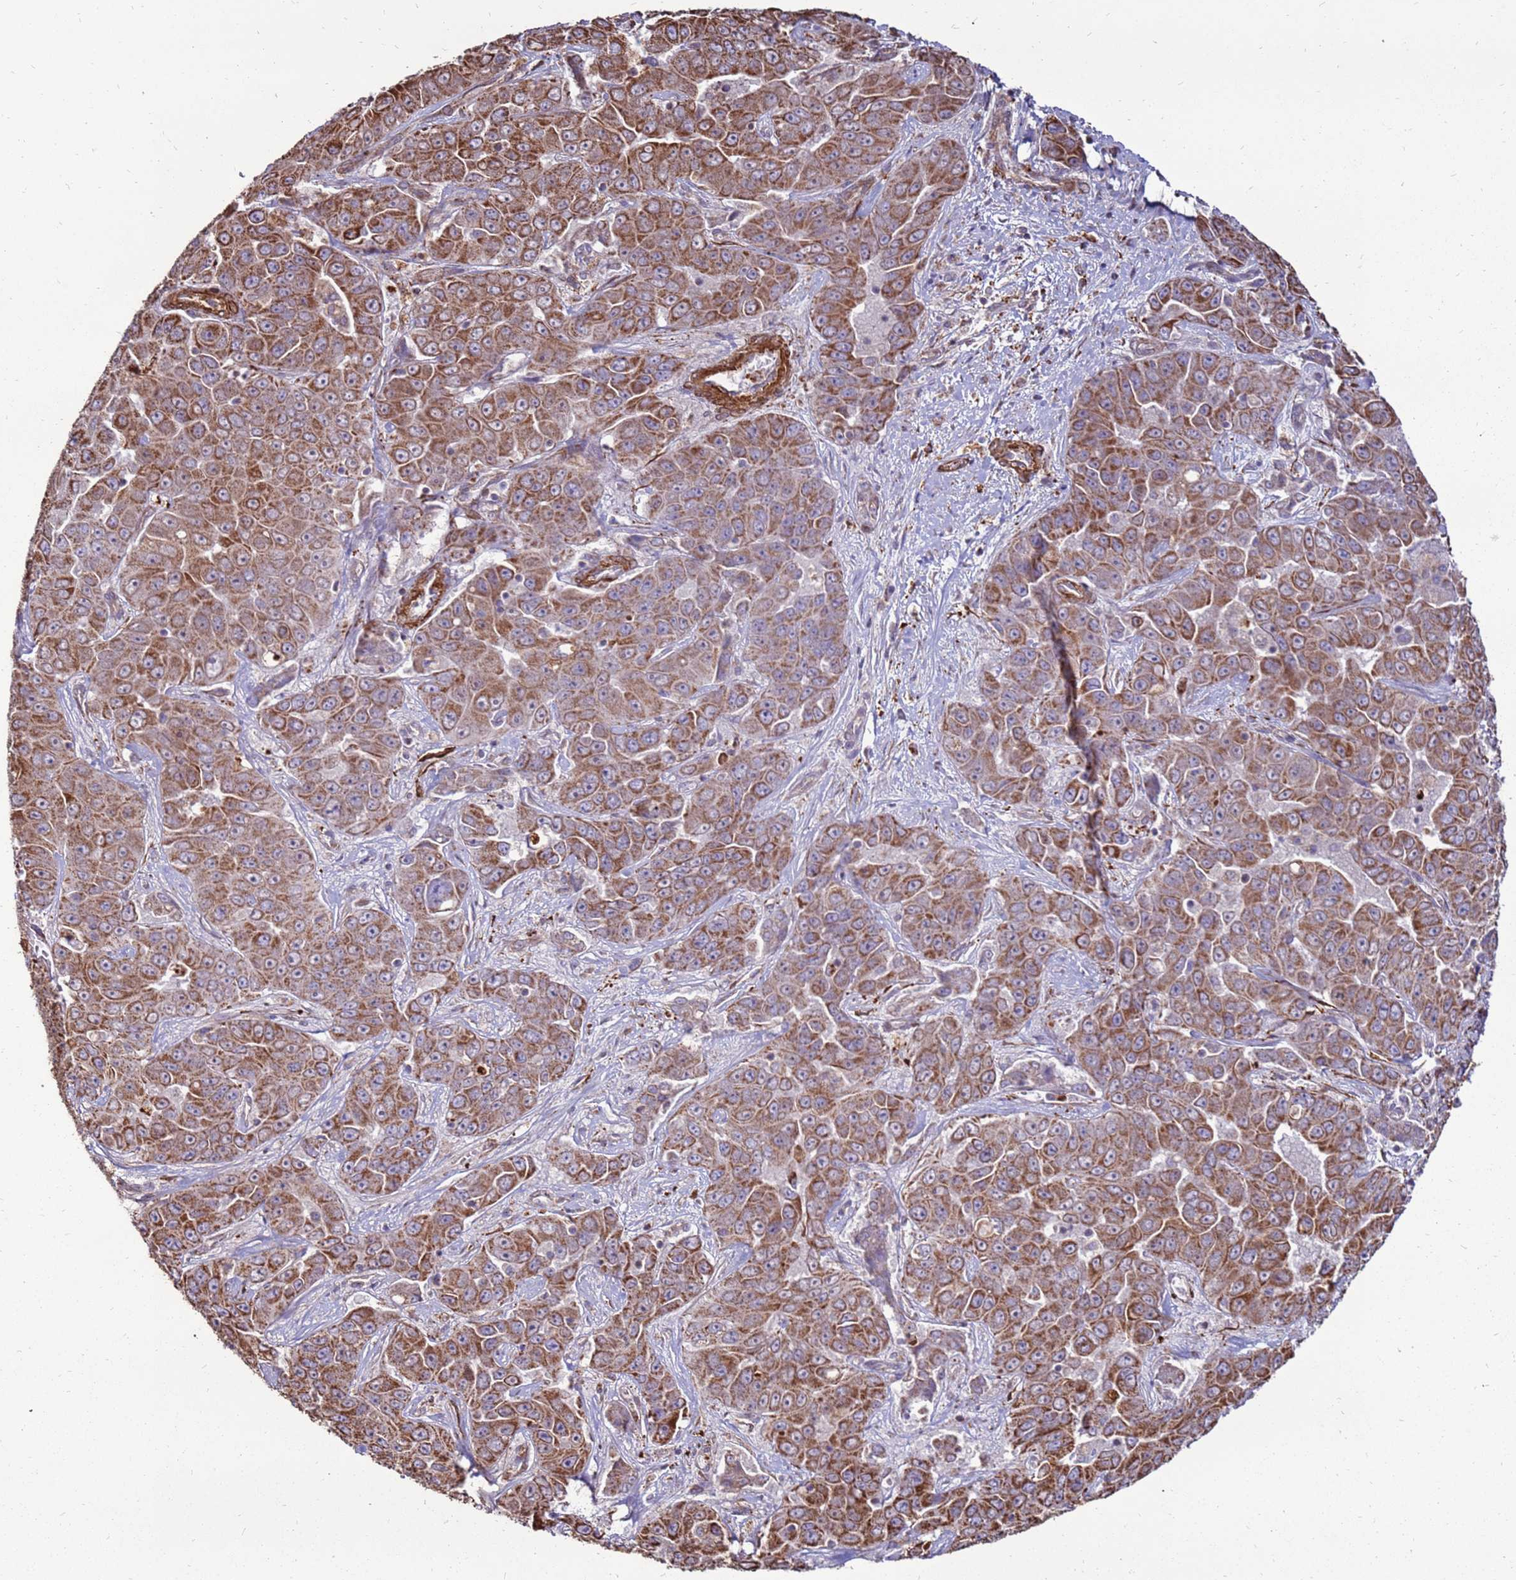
{"staining": {"intensity": "moderate", "quantity": ">75%", "location": "cytoplasmic/membranous"}, "tissue": "liver cancer", "cell_type": "Tumor cells", "image_type": "cancer", "snomed": [{"axis": "morphology", "description": "Cholangiocarcinoma"}, {"axis": "topography", "description": "Liver"}], "caption": "A brown stain labels moderate cytoplasmic/membranous positivity of a protein in liver cholangiocarcinoma tumor cells. The protein of interest is shown in brown color, while the nuclei are stained blue.", "gene": "DDX59", "patient": {"sex": "female", "age": 52}}